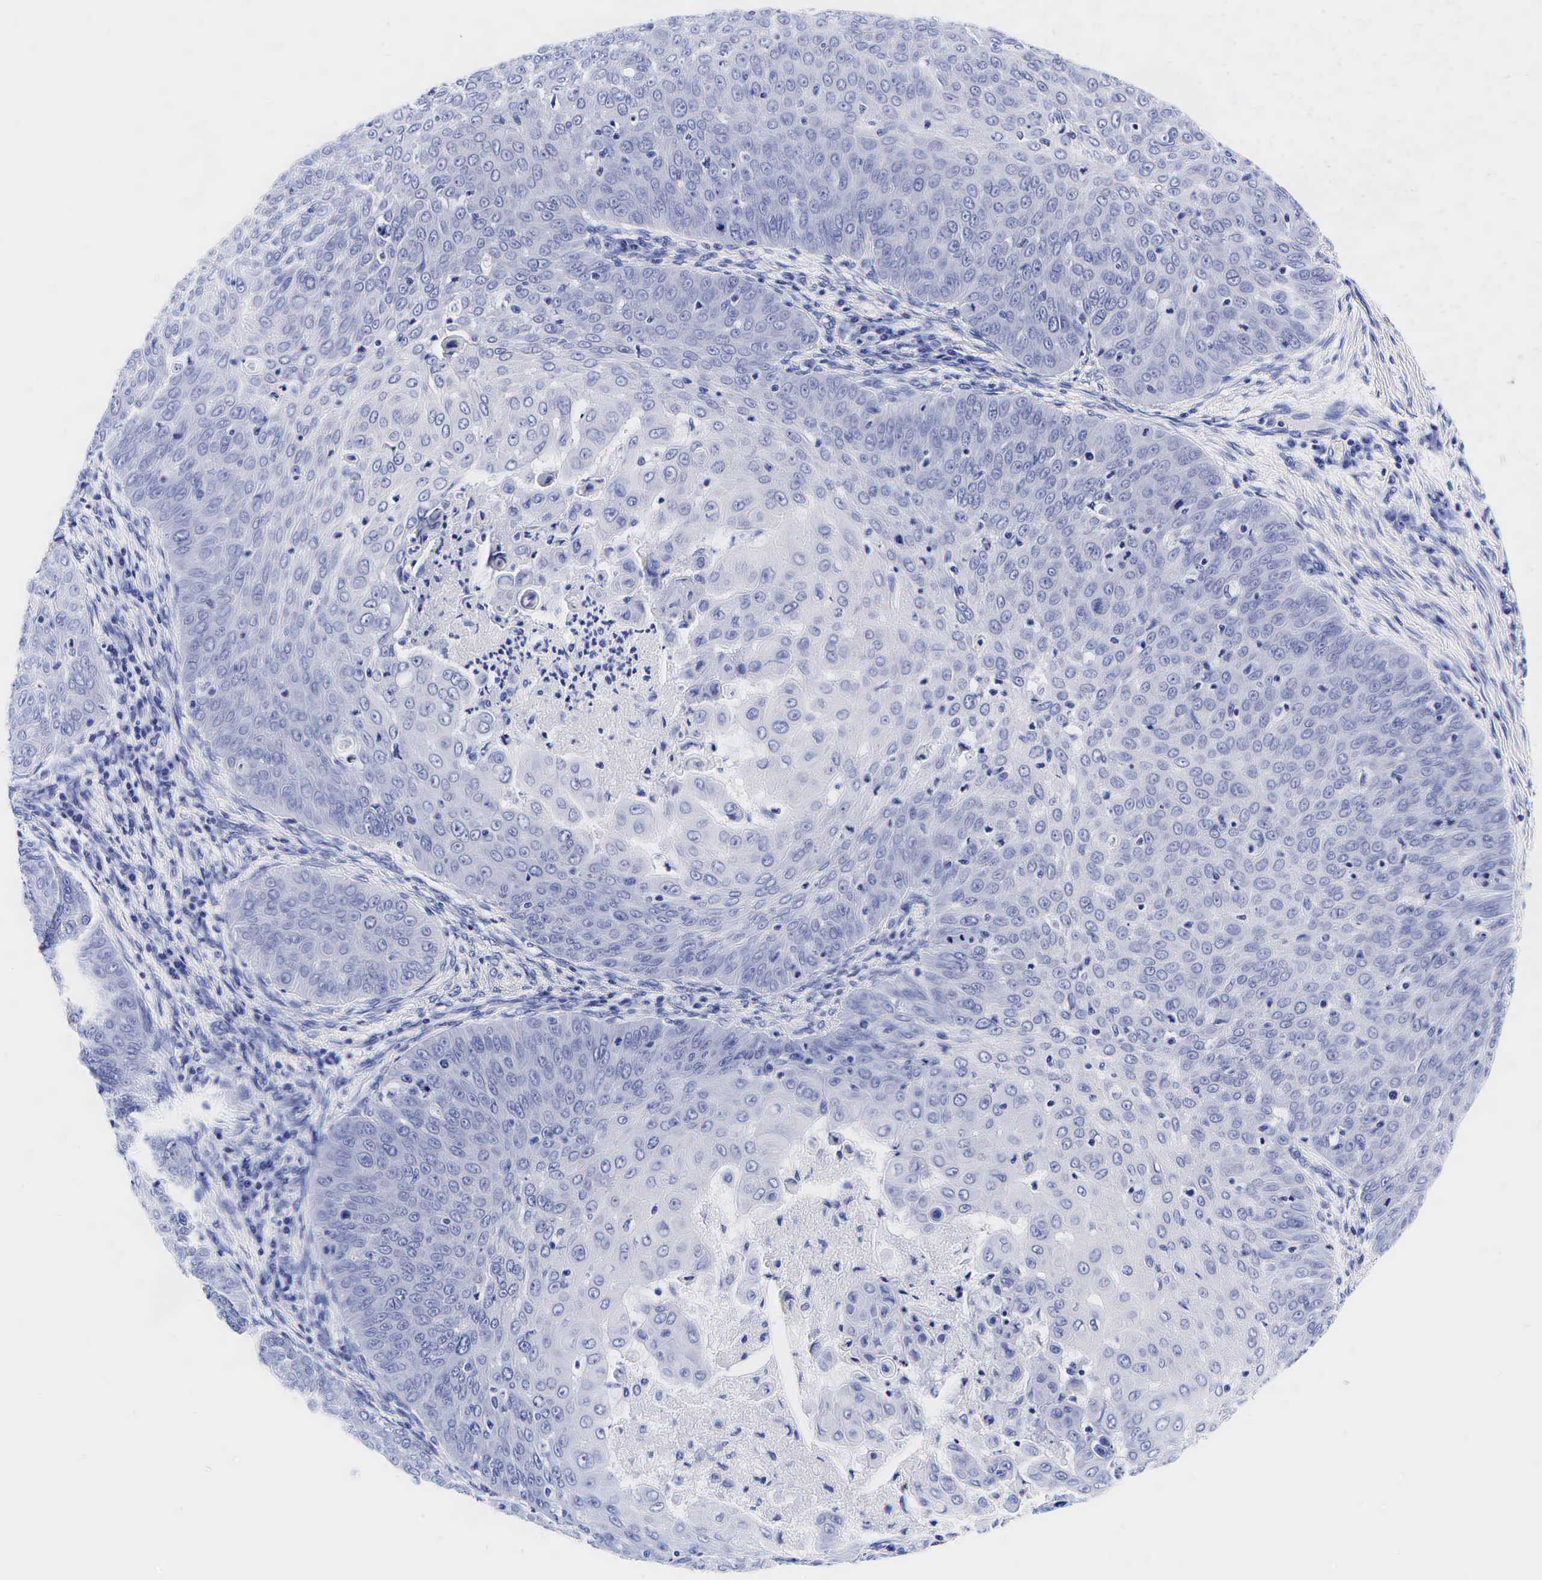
{"staining": {"intensity": "negative", "quantity": "none", "location": "none"}, "tissue": "skin cancer", "cell_type": "Tumor cells", "image_type": "cancer", "snomed": [{"axis": "morphology", "description": "Squamous cell carcinoma, NOS"}, {"axis": "topography", "description": "Skin"}], "caption": "Histopathology image shows no significant protein expression in tumor cells of skin cancer (squamous cell carcinoma).", "gene": "GCG", "patient": {"sex": "male", "age": 82}}